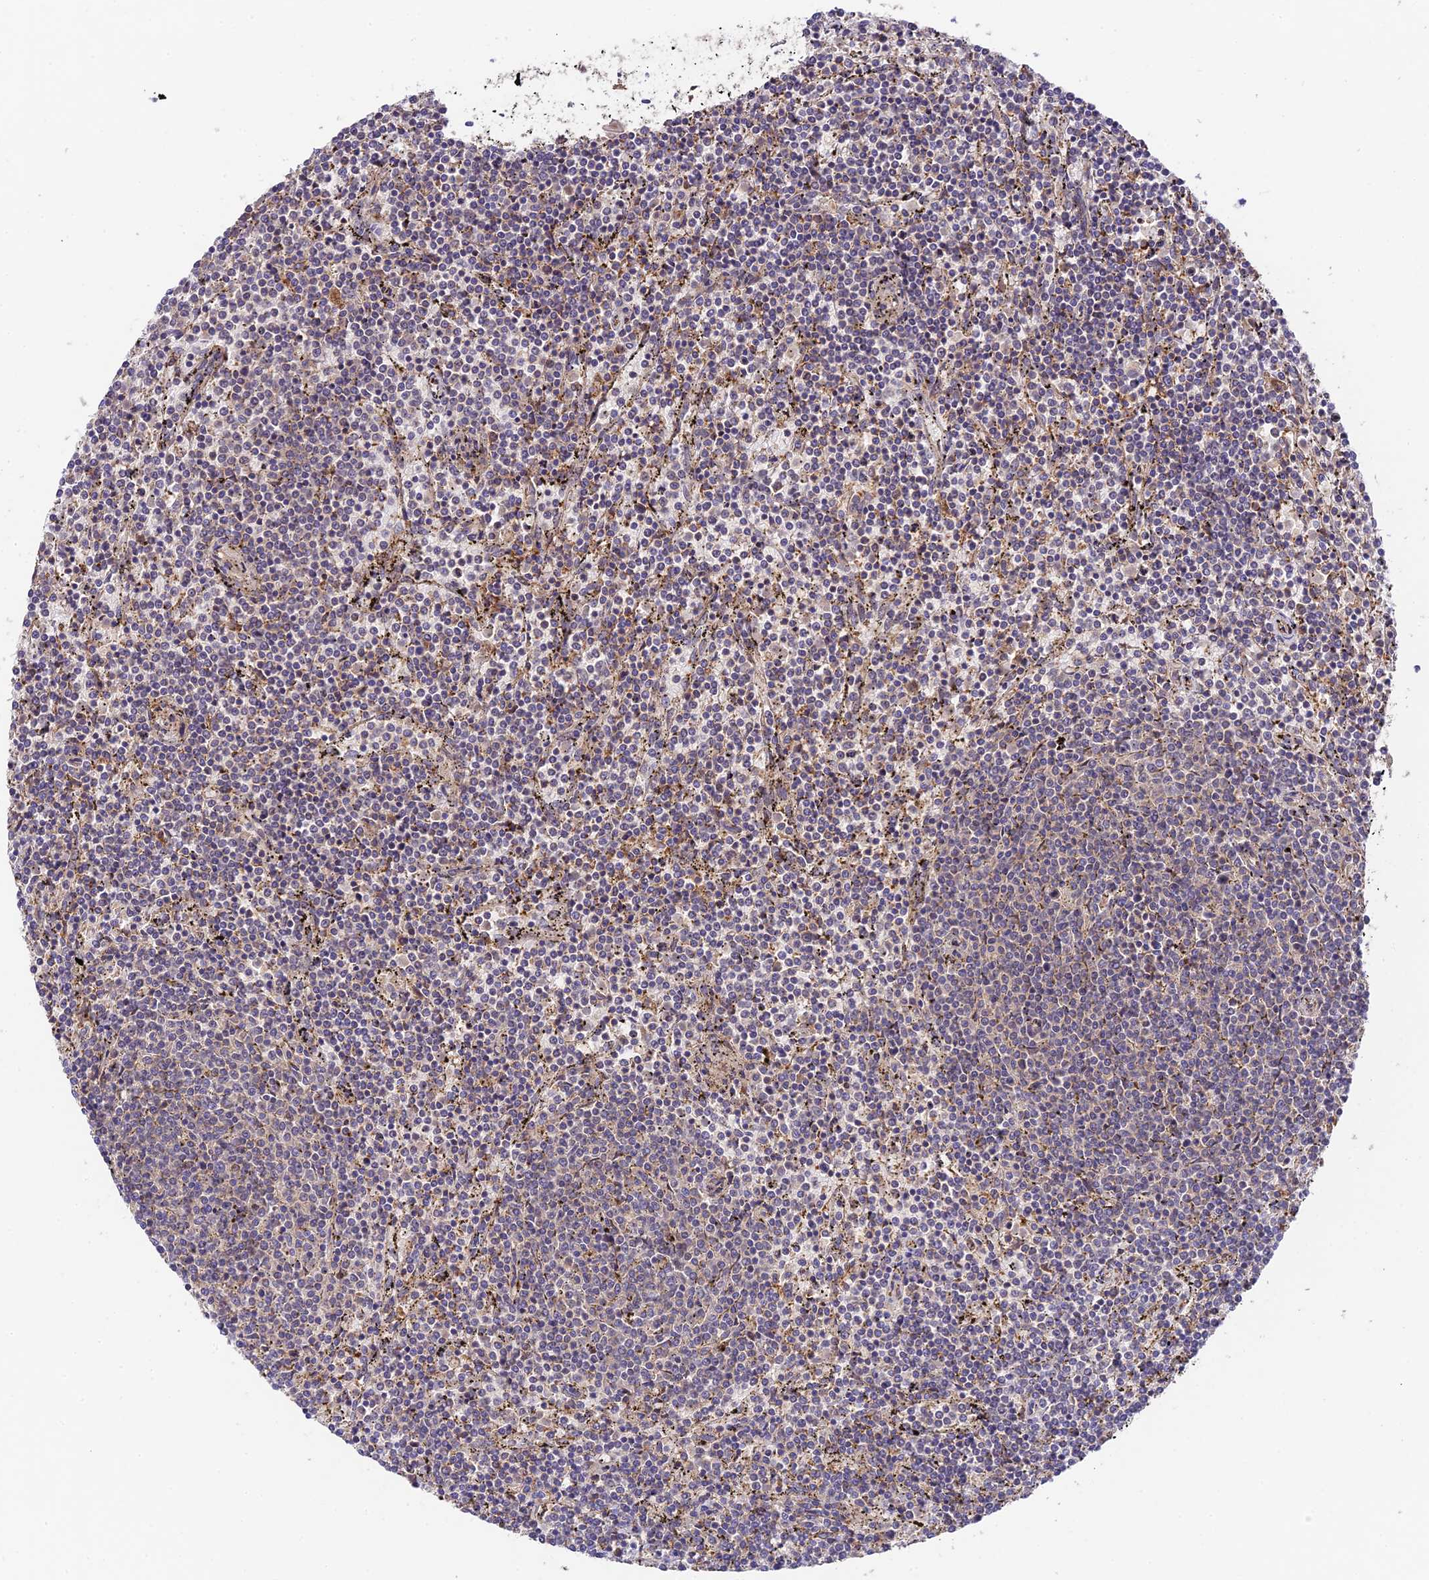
{"staining": {"intensity": "negative", "quantity": "none", "location": "none"}, "tissue": "lymphoma", "cell_type": "Tumor cells", "image_type": "cancer", "snomed": [{"axis": "morphology", "description": "Malignant lymphoma, non-Hodgkin's type, Low grade"}, {"axis": "topography", "description": "Spleen"}], "caption": "DAB immunohistochemical staining of human lymphoma exhibits no significant staining in tumor cells.", "gene": "C3orf20", "patient": {"sex": "female", "age": 50}}